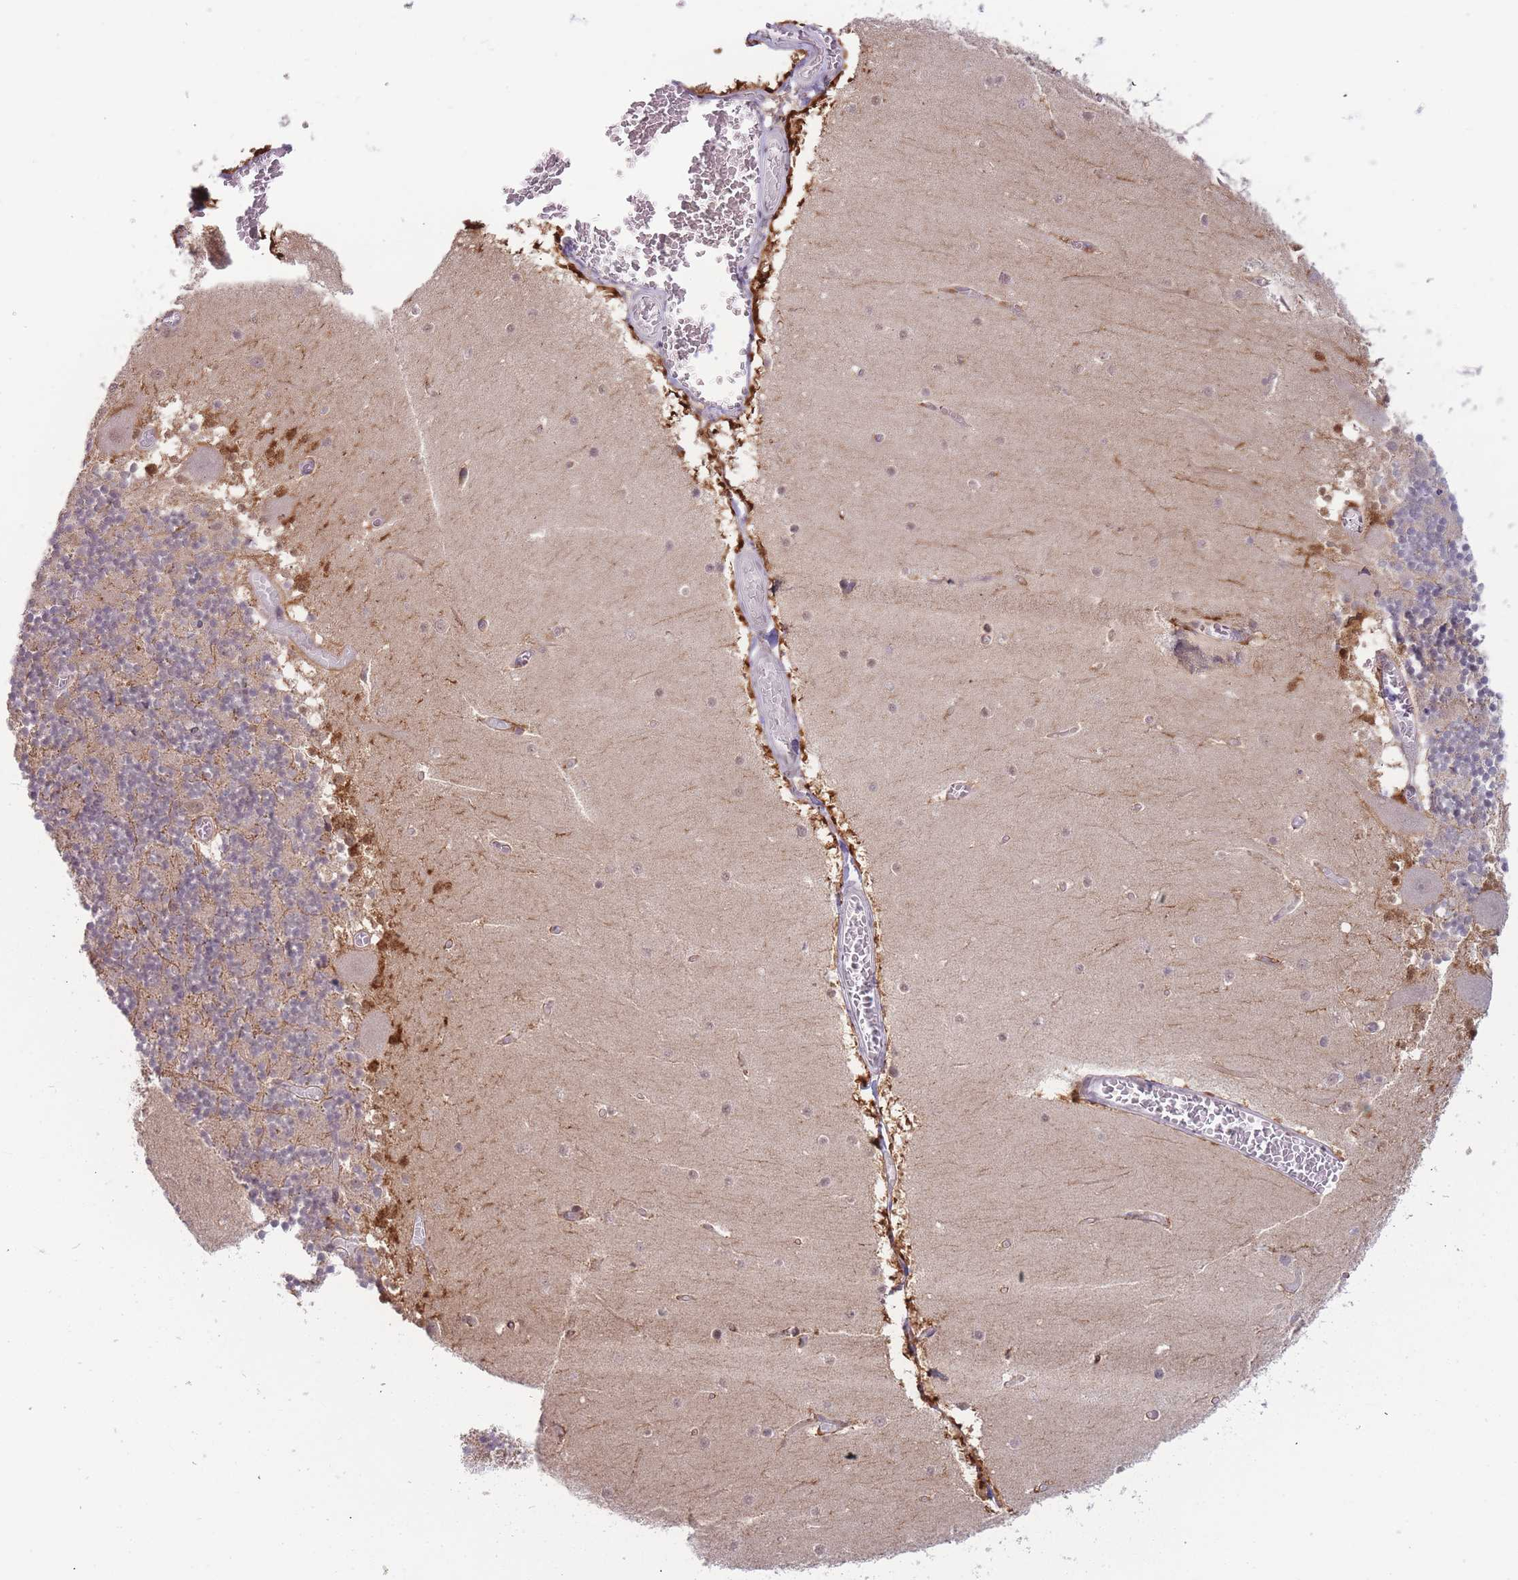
{"staining": {"intensity": "moderate", "quantity": "25%-75%", "location": "cytoplasmic/membranous"}, "tissue": "cerebellum", "cell_type": "Cells in granular layer", "image_type": "normal", "snomed": [{"axis": "morphology", "description": "Normal tissue, NOS"}, {"axis": "topography", "description": "Cerebellum"}], "caption": "Immunohistochemistry (DAB (3,3'-diaminobenzidine)) staining of unremarkable cerebellum exhibits moderate cytoplasmic/membranous protein expression in about 25%-75% of cells in granular layer. The protein is stained brown, and the nuclei are stained in blue (DAB (3,3'-diaminobenzidine) IHC with brightfield microscopy, high magnification).", "gene": "DEAF1", "patient": {"sex": "female", "age": 28}}